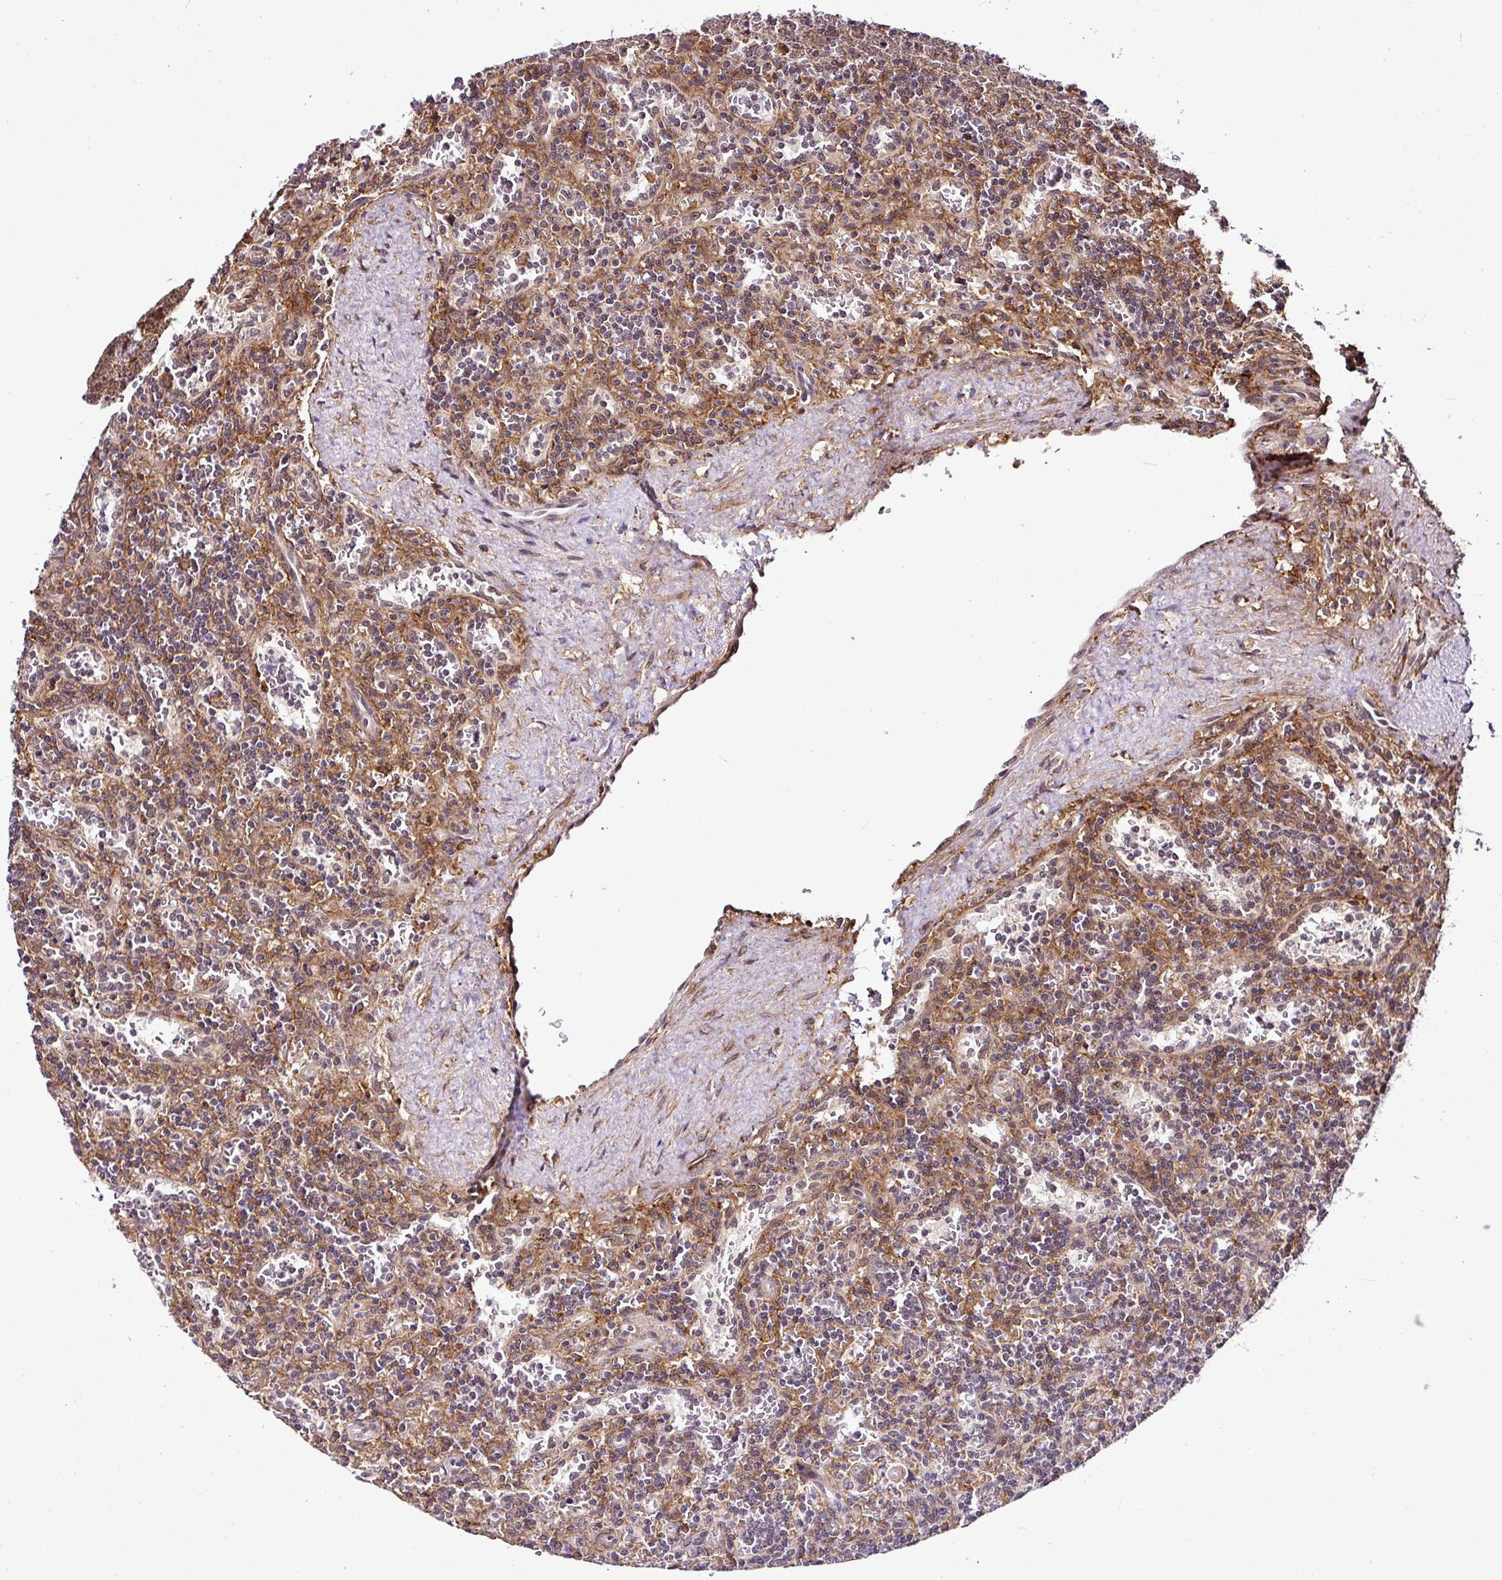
{"staining": {"intensity": "weak", "quantity": "<25%", "location": "nuclear"}, "tissue": "lymphoma", "cell_type": "Tumor cells", "image_type": "cancer", "snomed": [{"axis": "morphology", "description": "Malignant lymphoma, non-Hodgkin's type, Low grade"}, {"axis": "topography", "description": "Spleen"}], "caption": "IHC micrograph of neoplastic tissue: malignant lymphoma, non-Hodgkin's type (low-grade) stained with DAB displays no significant protein staining in tumor cells.", "gene": "FAM153A", "patient": {"sex": "male", "age": 73}}